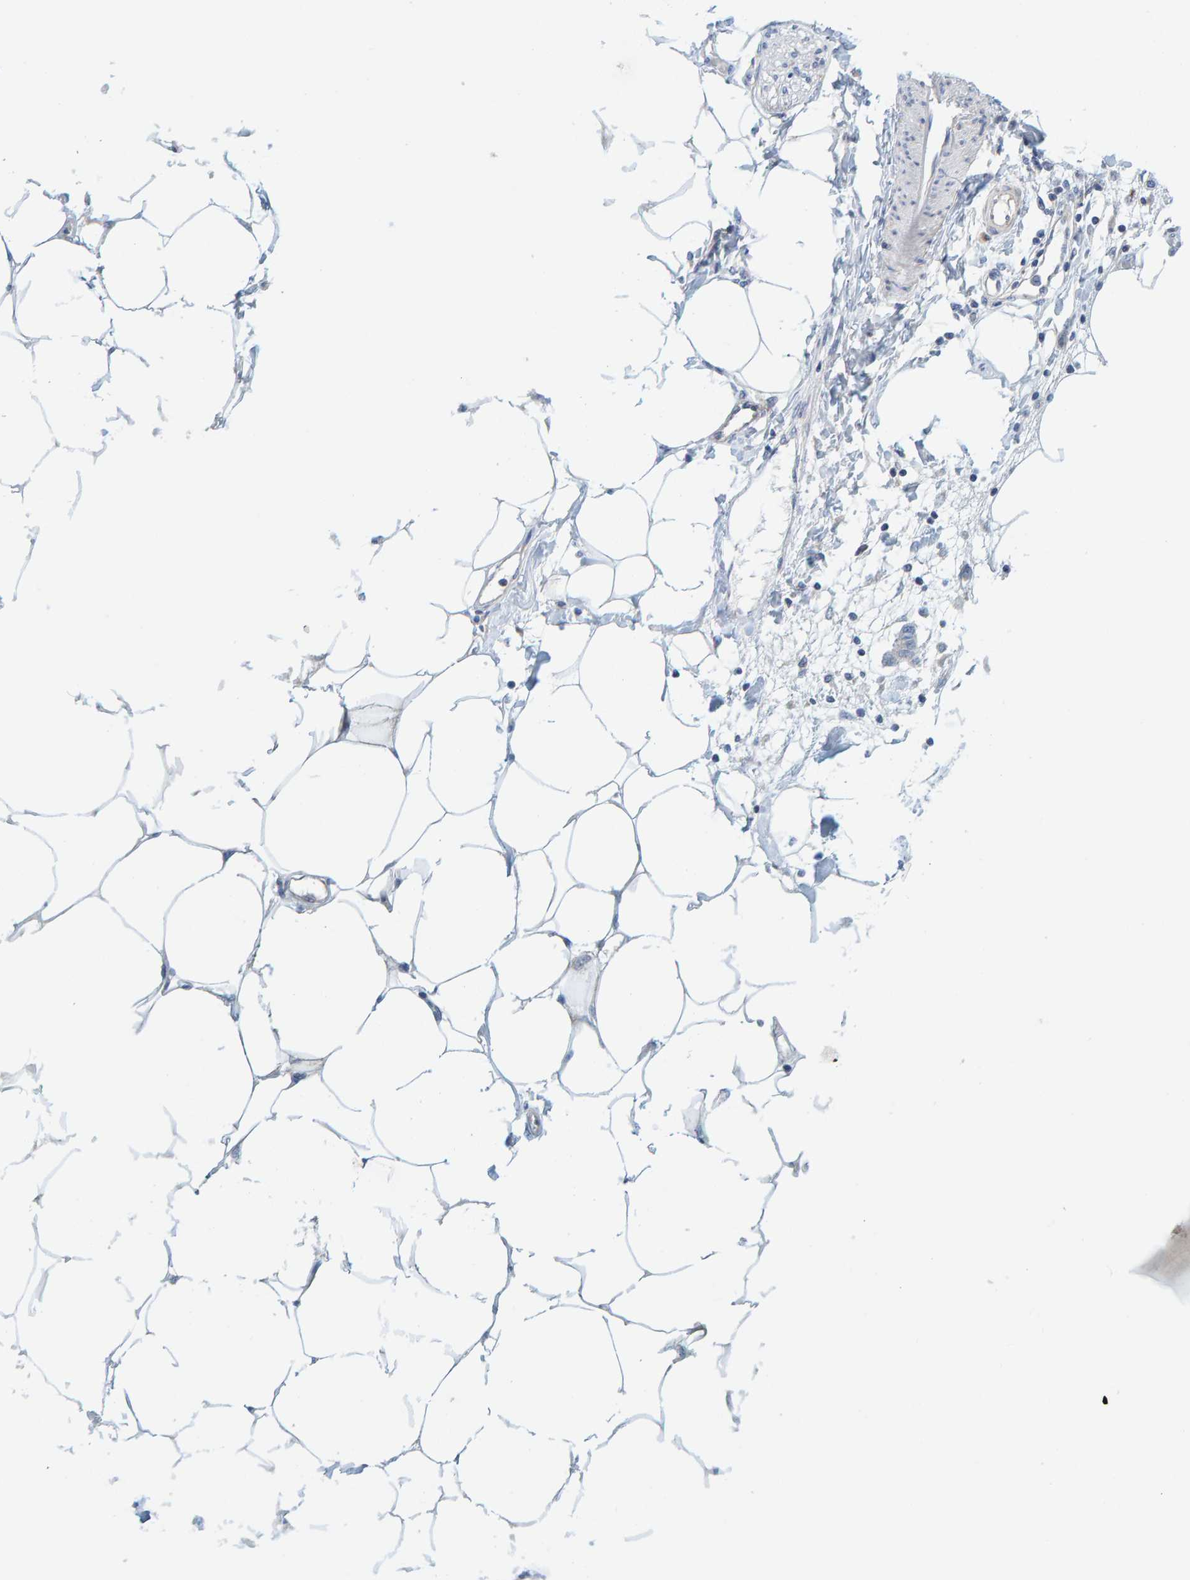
{"staining": {"intensity": "negative", "quantity": "none", "location": "none"}, "tissue": "adipose tissue", "cell_type": "Adipocytes", "image_type": "normal", "snomed": [{"axis": "morphology", "description": "Normal tissue, NOS"}, {"axis": "morphology", "description": "Adenocarcinoma, NOS"}, {"axis": "topography", "description": "Colon"}, {"axis": "topography", "description": "Peripheral nerve tissue"}], "caption": "Photomicrograph shows no protein staining in adipocytes of benign adipose tissue. The staining is performed using DAB (3,3'-diaminobenzidine) brown chromogen with nuclei counter-stained in using hematoxylin.", "gene": "ZC3H3", "patient": {"sex": "male", "age": 14}}